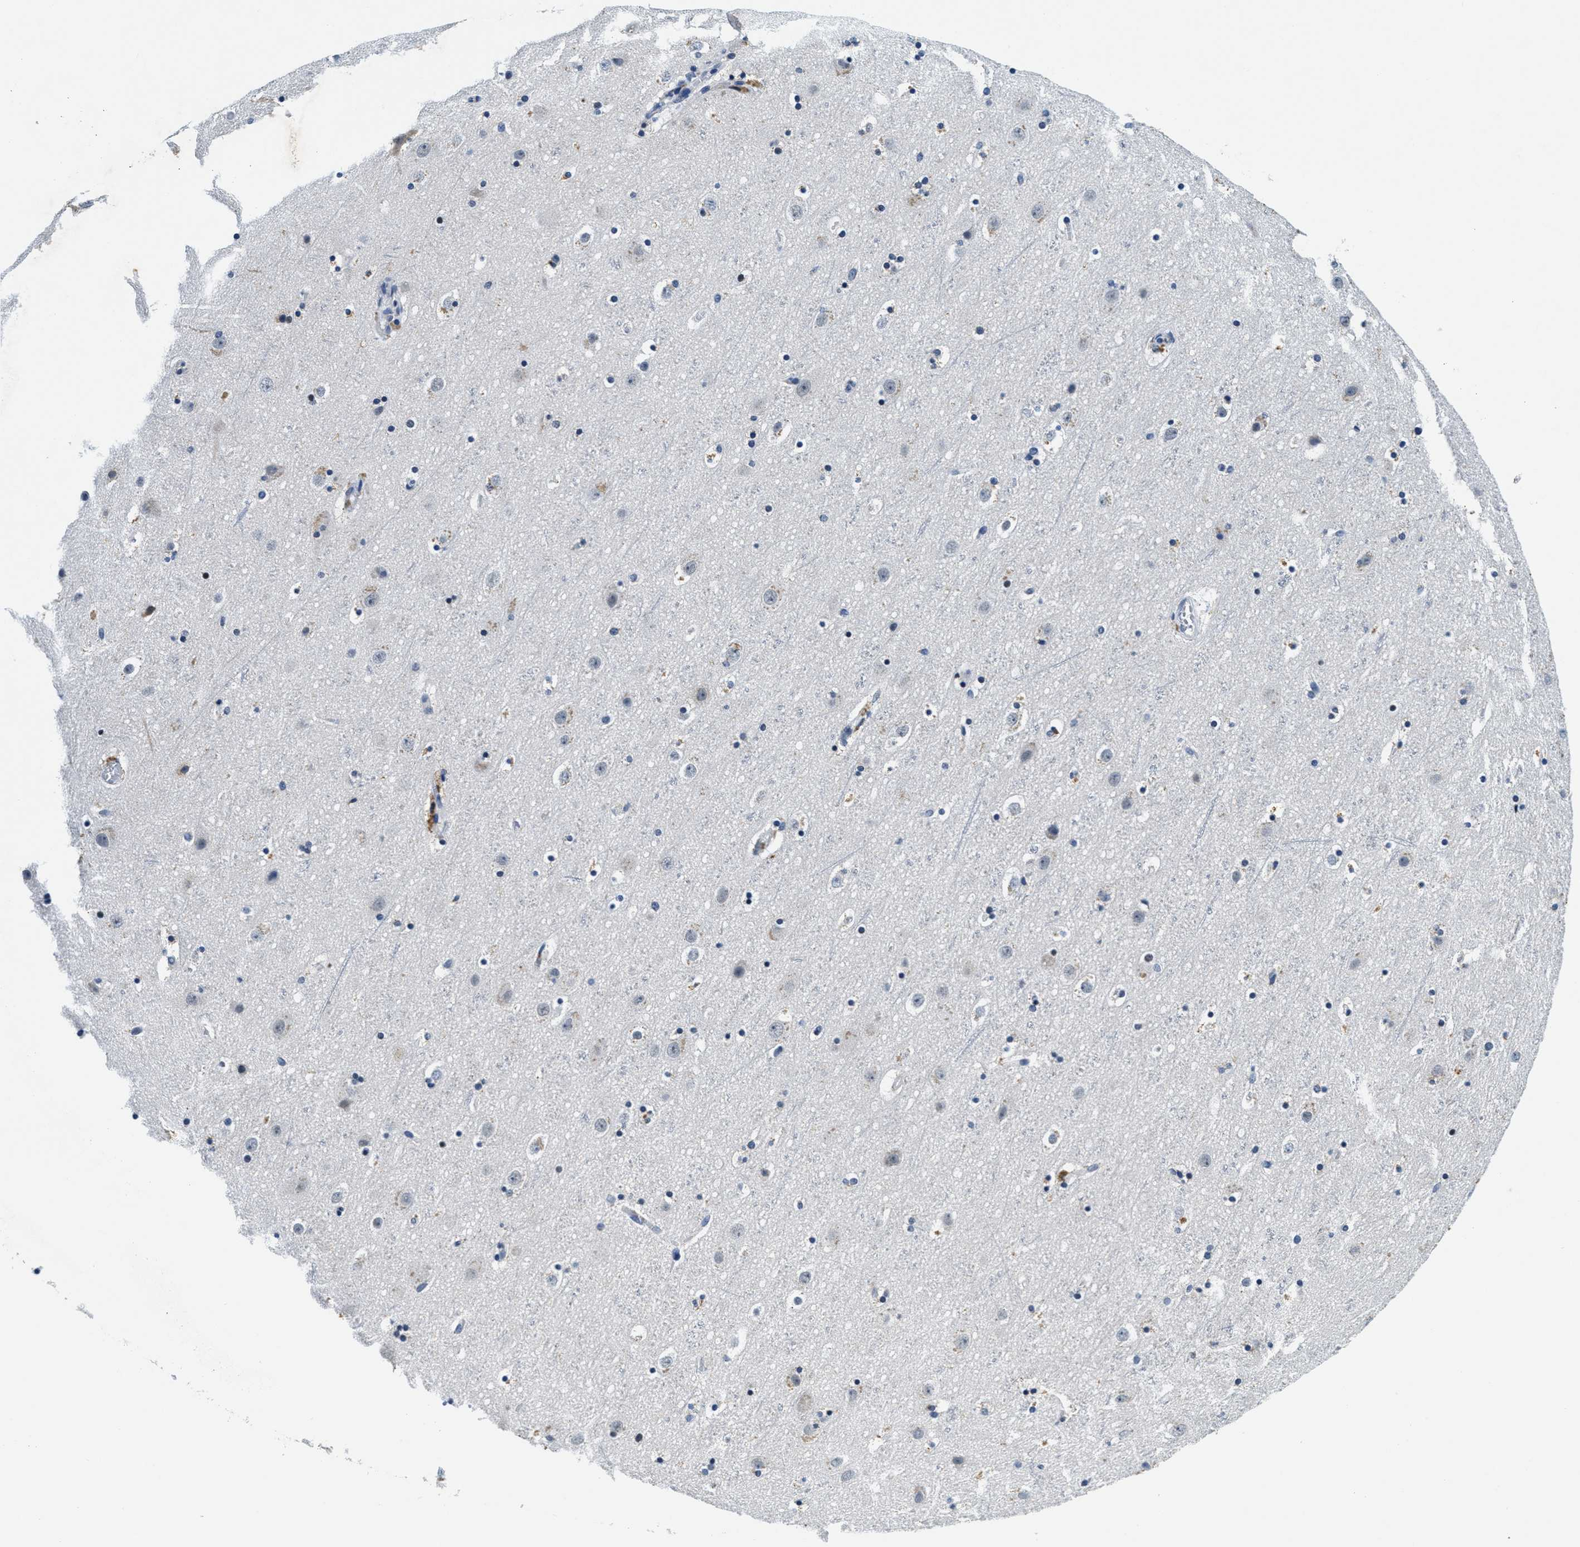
{"staining": {"intensity": "negative", "quantity": "none", "location": "none"}, "tissue": "cerebral cortex", "cell_type": "Endothelial cells", "image_type": "normal", "snomed": [{"axis": "morphology", "description": "Normal tissue, NOS"}, {"axis": "topography", "description": "Cerebral cortex"}], "caption": "This histopathology image is of benign cerebral cortex stained with immunohistochemistry (IHC) to label a protein in brown with the nuclei are counter-stained blue. There is no positivity in endothelial cells. The staining is performed using DAB (3,3'-diaminobenzidine) brown chromogen with nuclei counter-stained in using hematoxylin.", "gene": "HS3ST2", "patient": {"sex": "male", "age": 45}}